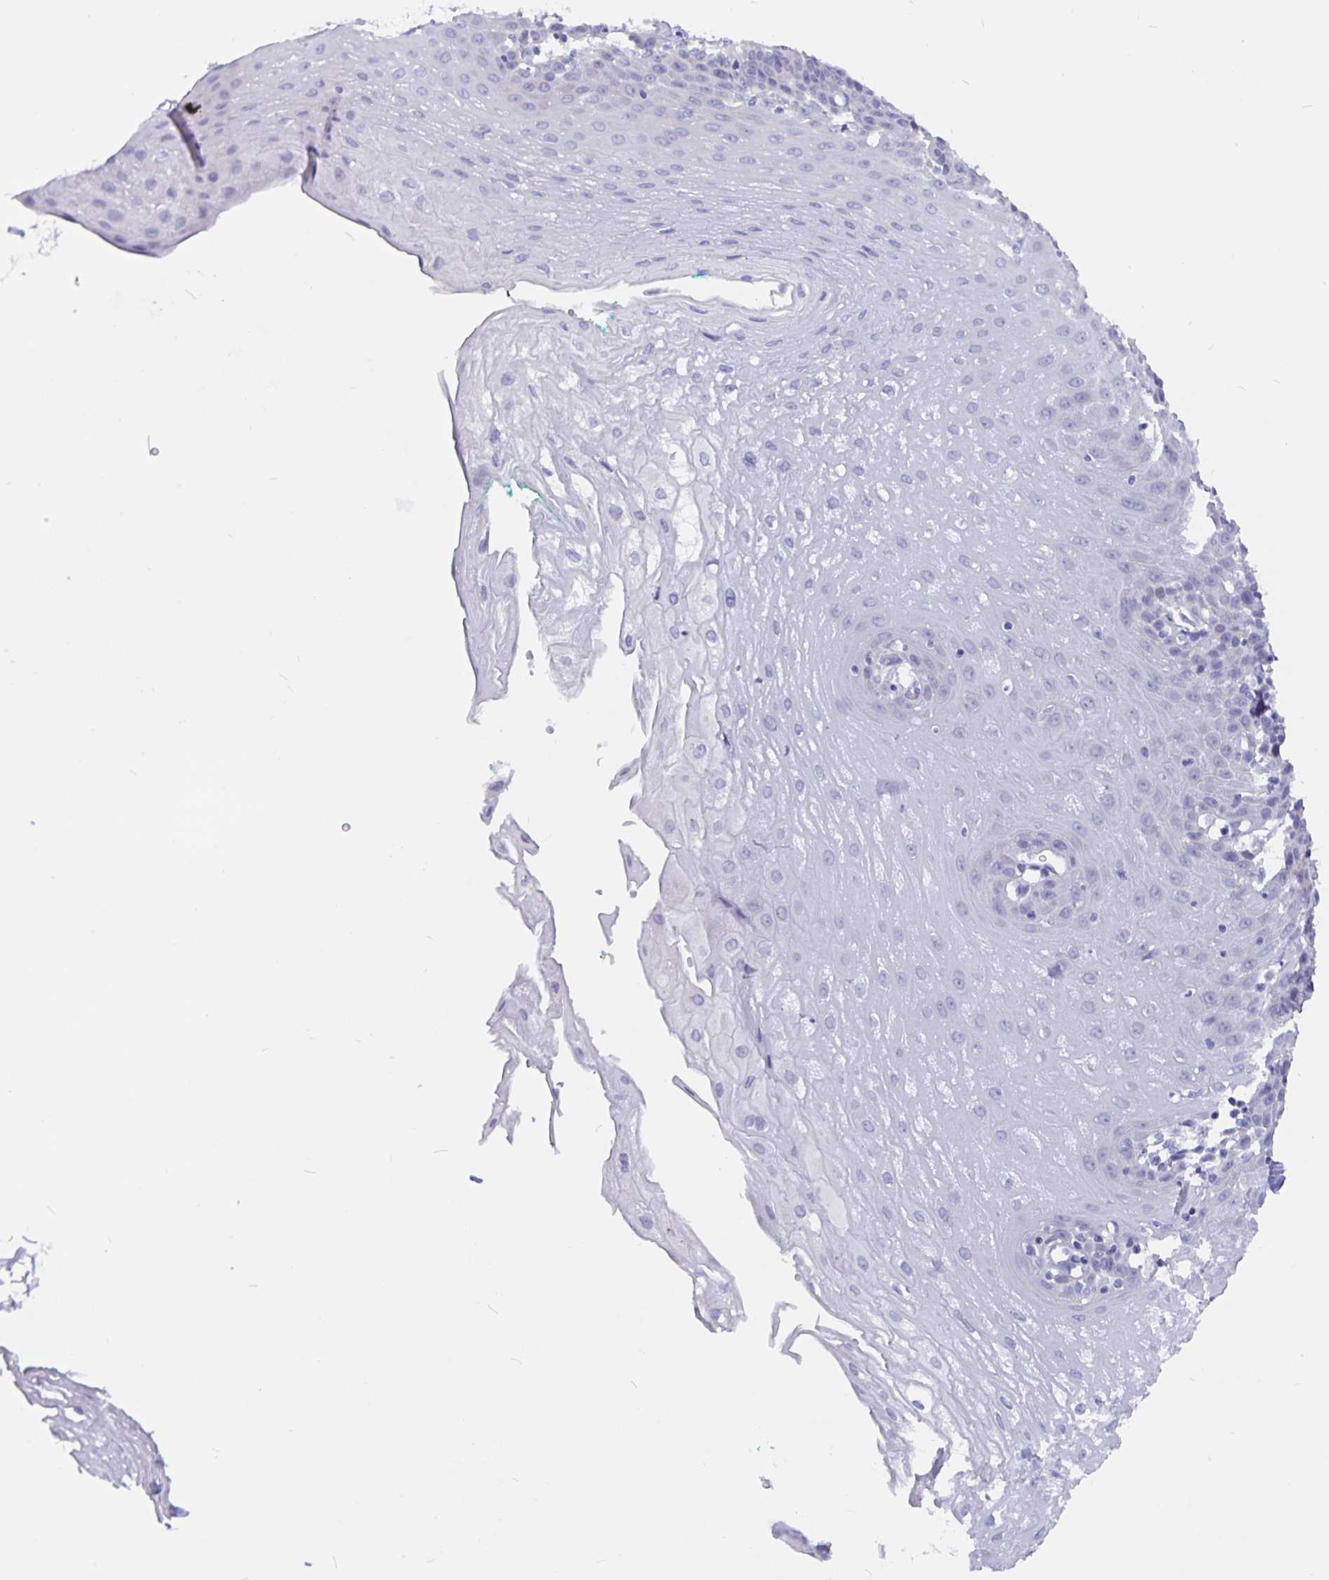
{"staining": {"intensity": "negative", "quantity": "none", "location": "none"}, "tissue": "esophagus", "cell_type": "Squamous epithelial cells", "image_type": "normal", "snomed": [{"axis": "morphology", "description": "Normal tissue, NOS"}, {"axis": "topography", "description": "Esophagus"}], "caption": "The image shows no staining of squamous epithelial cells in benign esophagus.", "gene": "SNTN", "patient": {"sex": "female", "age": 81}}